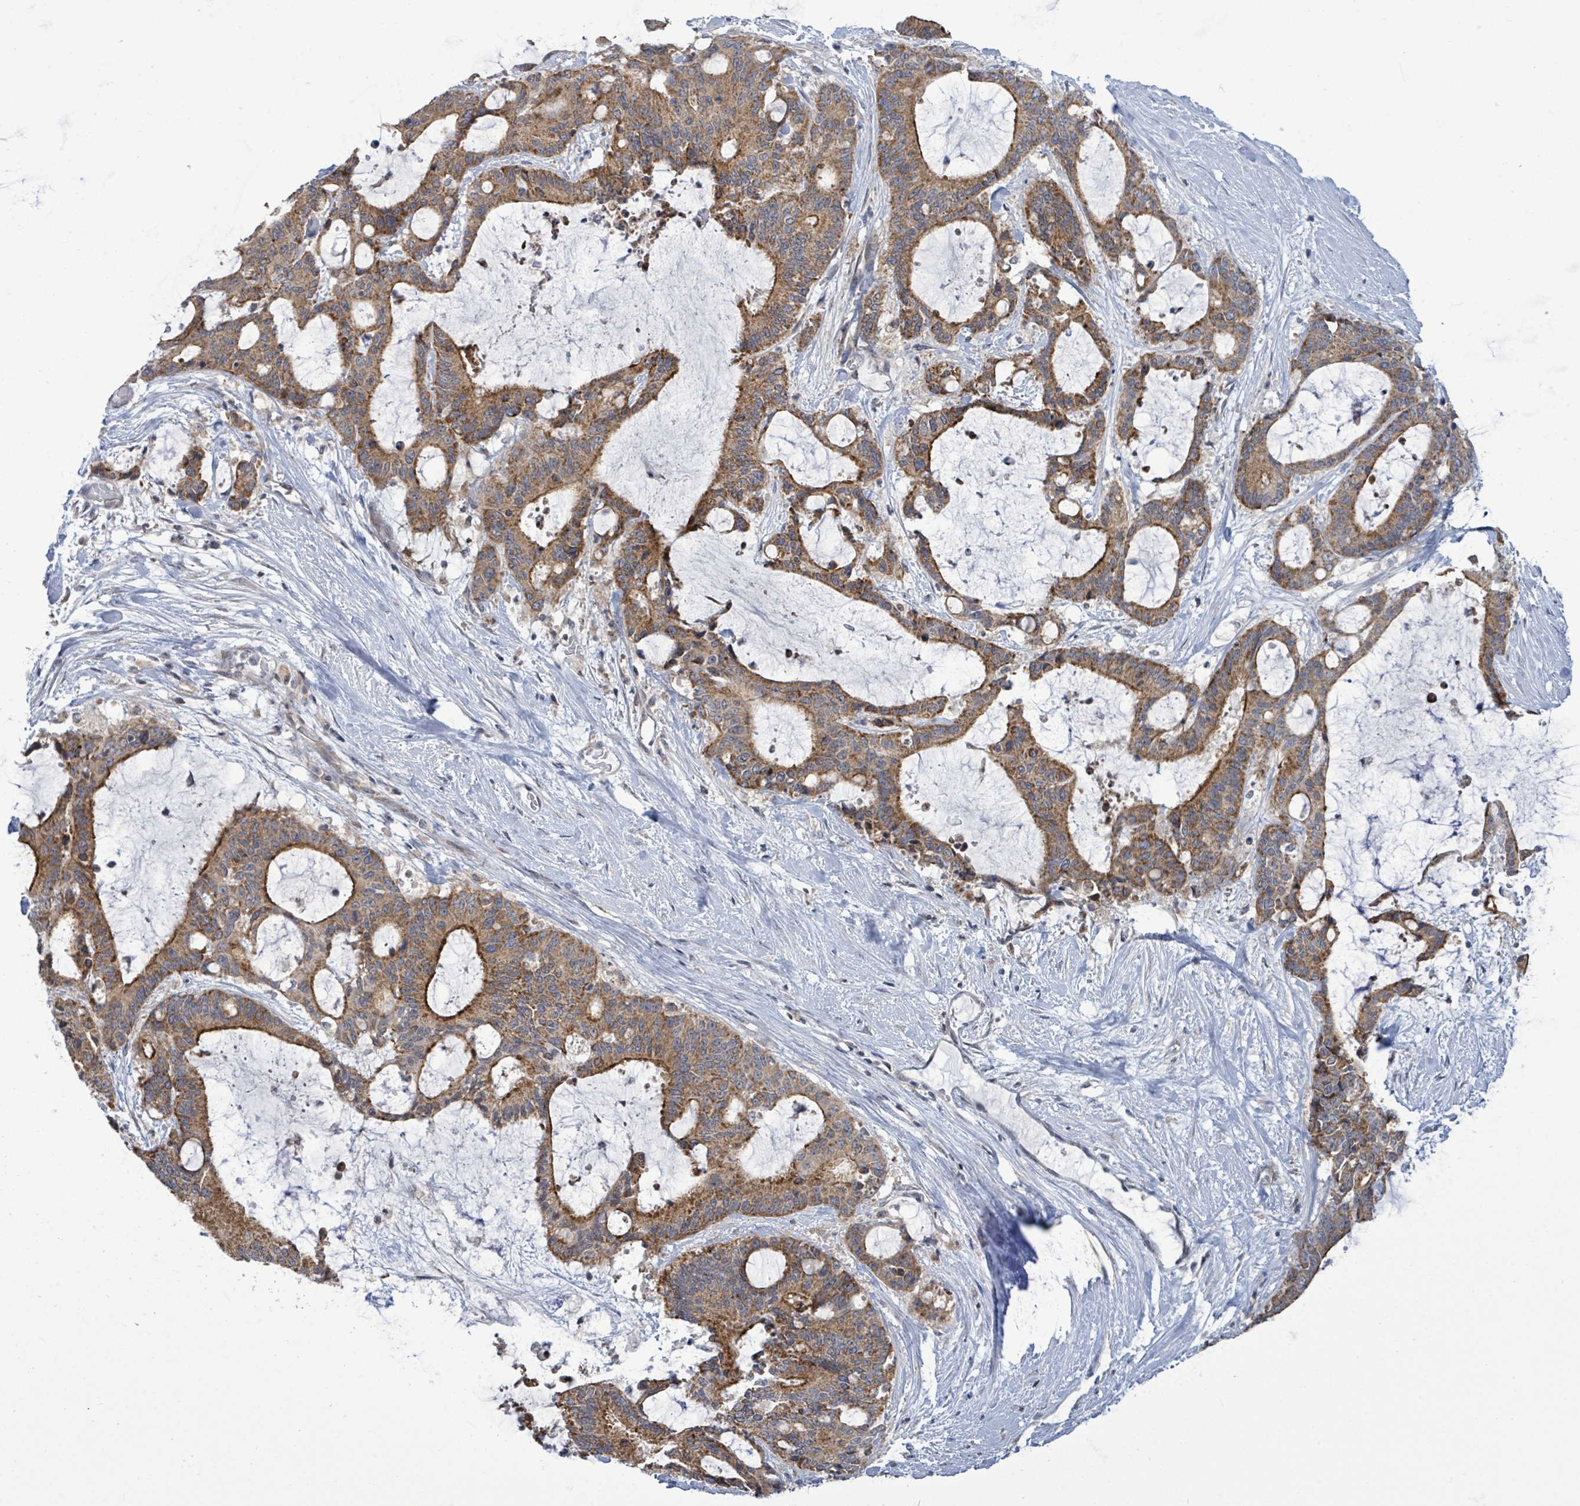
{"staining": {"intensity": "moderate", "quantity": ">75%", "location": "cytoplasmic/membranous"}, "tissue": "liver cancer", "cell_type": "Tumor cells", "image_type": "cancer", "snomed": [{"axis": "morphology", "description": "Normal tissue, NOS"}, {"axis": "morphology", "description": "Cholangiocarcinoma"}, {"axis": "topography", "description": "Liver"}, {"axis": "topography", "description": "Peripheral nerve tissue"}], "caption": "A brown stain shows moderate cytoplasmic/membranous expression of a protein in liver cancer tumor cells. The staining was performed using DAB to visualize the protein expression in brown, while the nuclei were stained in blue with hematoxylin (Magnification: 20x).", "gene": "COQ10B", "patient": {"sex": "female", "age": 73}}